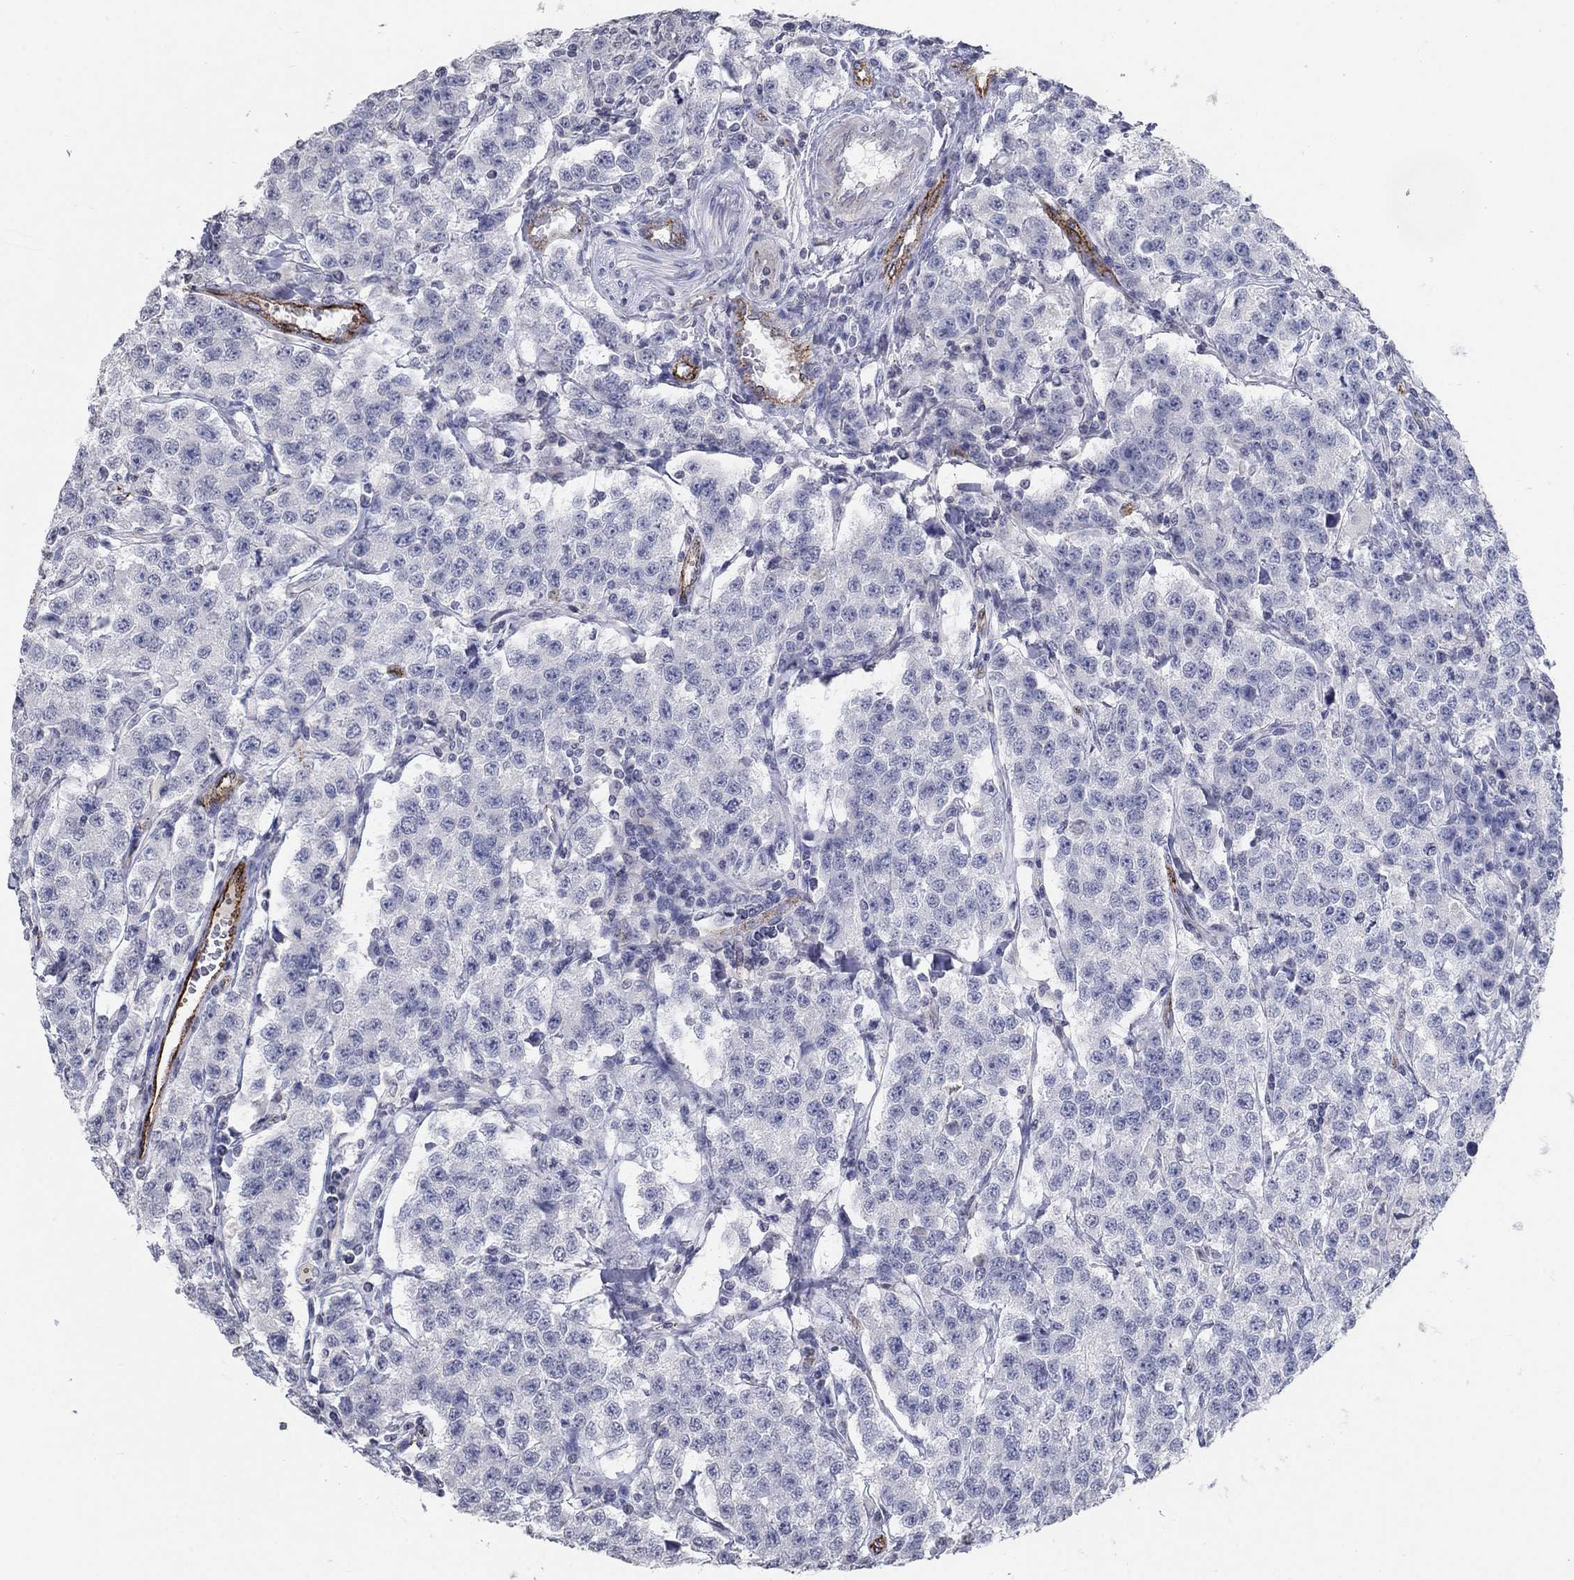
{"staining": {"intensity": "negative", "quantity": "none", "location": "none"}, "tissue": "testis cancer", "cell_type": "Tumor cells", "image_type": "cancer", "snomed": [{"axis": "morphology", "description": "Seminoma, NOS"}, {"axis": "topography", "description": "Testis"}], "caption": "Tumor cells are negative for brown protein staining in testis cancer. (DAB IHC, high magnification).", "gene": "TINAG", "patient": {"sex": "male", "age": 59}}